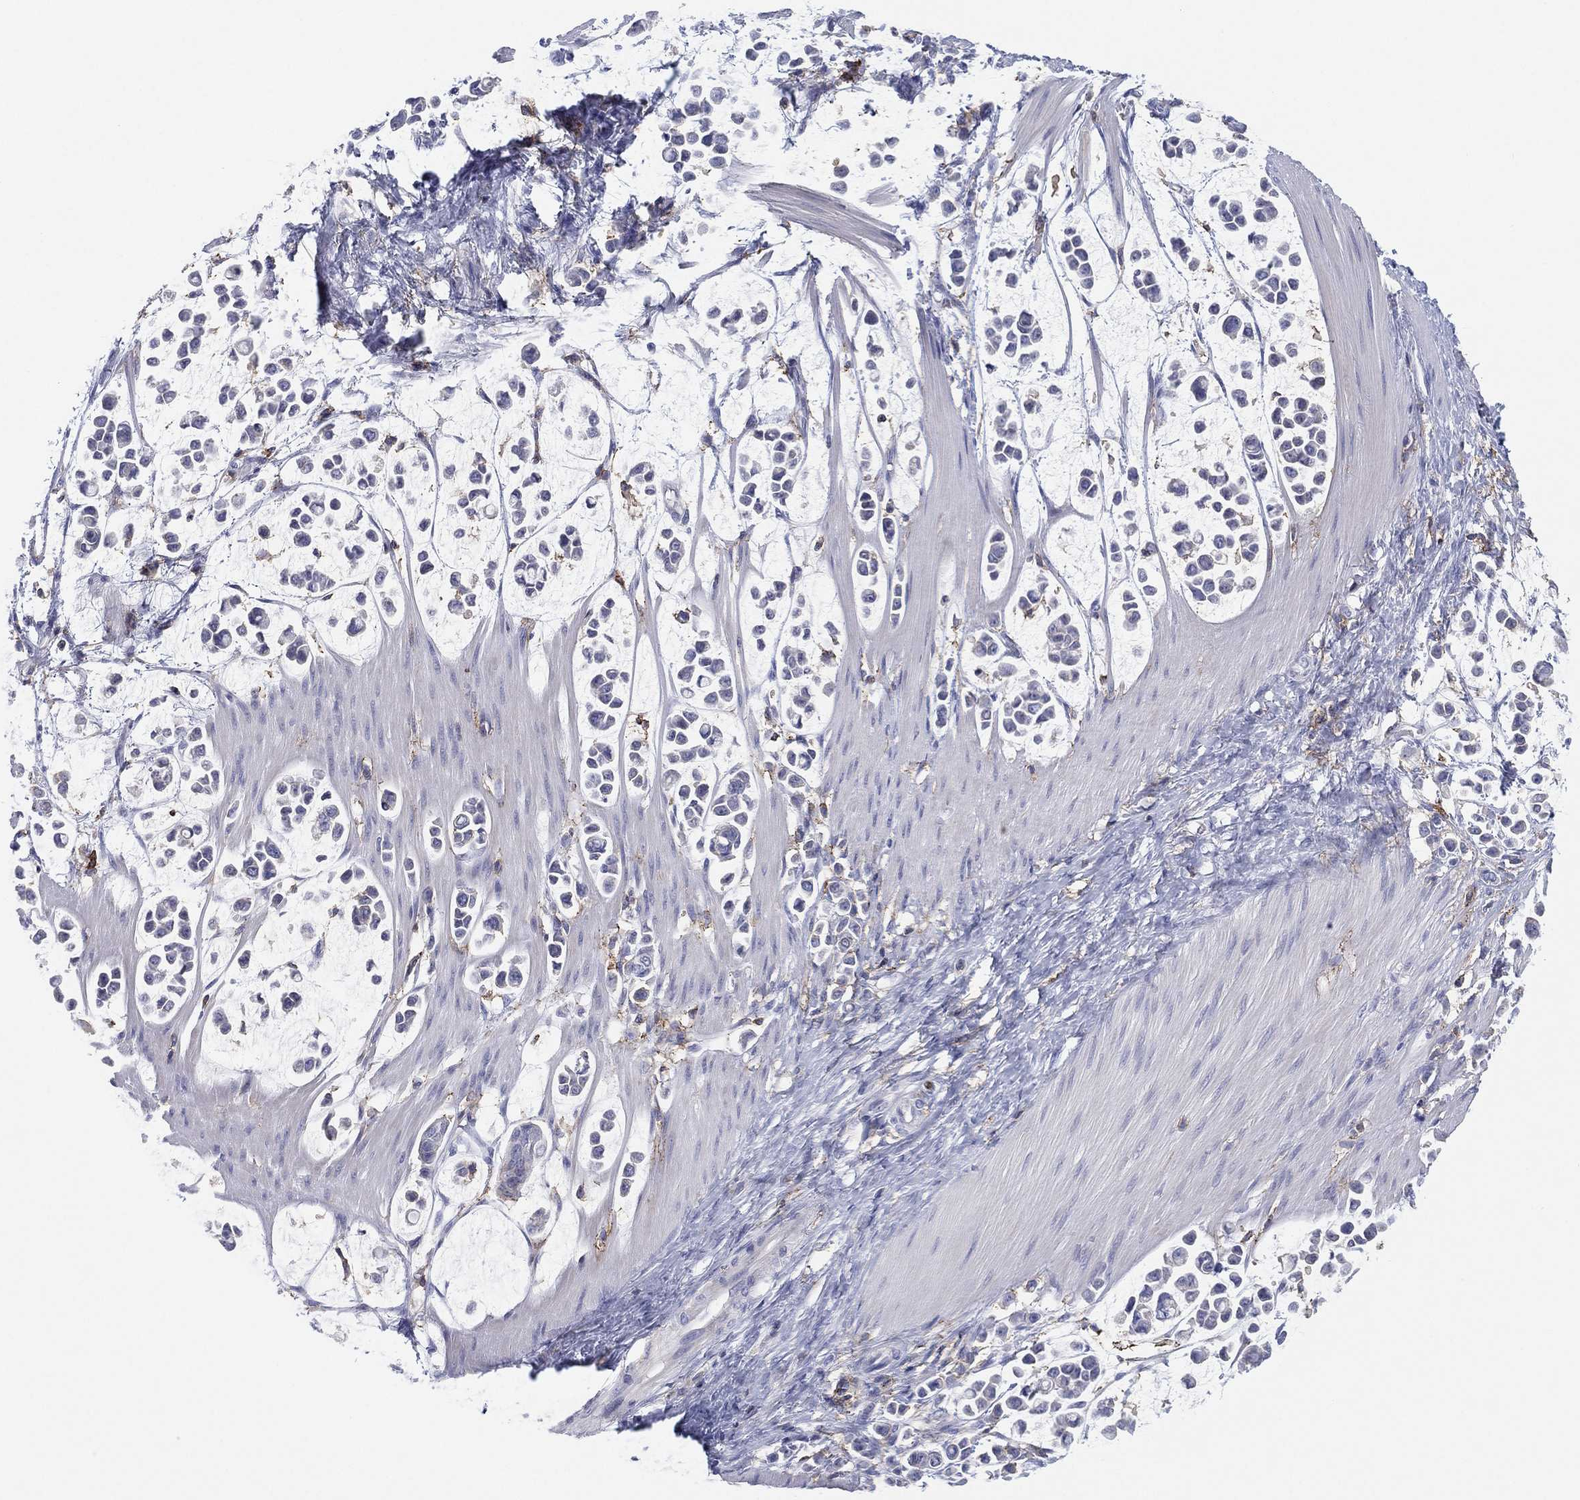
{"staining": {"intensity": "negative", "quantity": "none", "location": "none"}, "tissue": "stomach cancer", "cell_type": "Tumor cells", "image_type": "cancer", "snomed": [{"axis": "morphology", "description": "Adenocarcinoma, NOS"}, {"axis": "topography", "description": "Stomach"}], "caption": "Adenocarcinoma (stomach) was stained to show a protein in brown. There is no significant staining in tumor cells.", "gene": "SELPLG", "patient": {"sex": "male", "age": 82}}